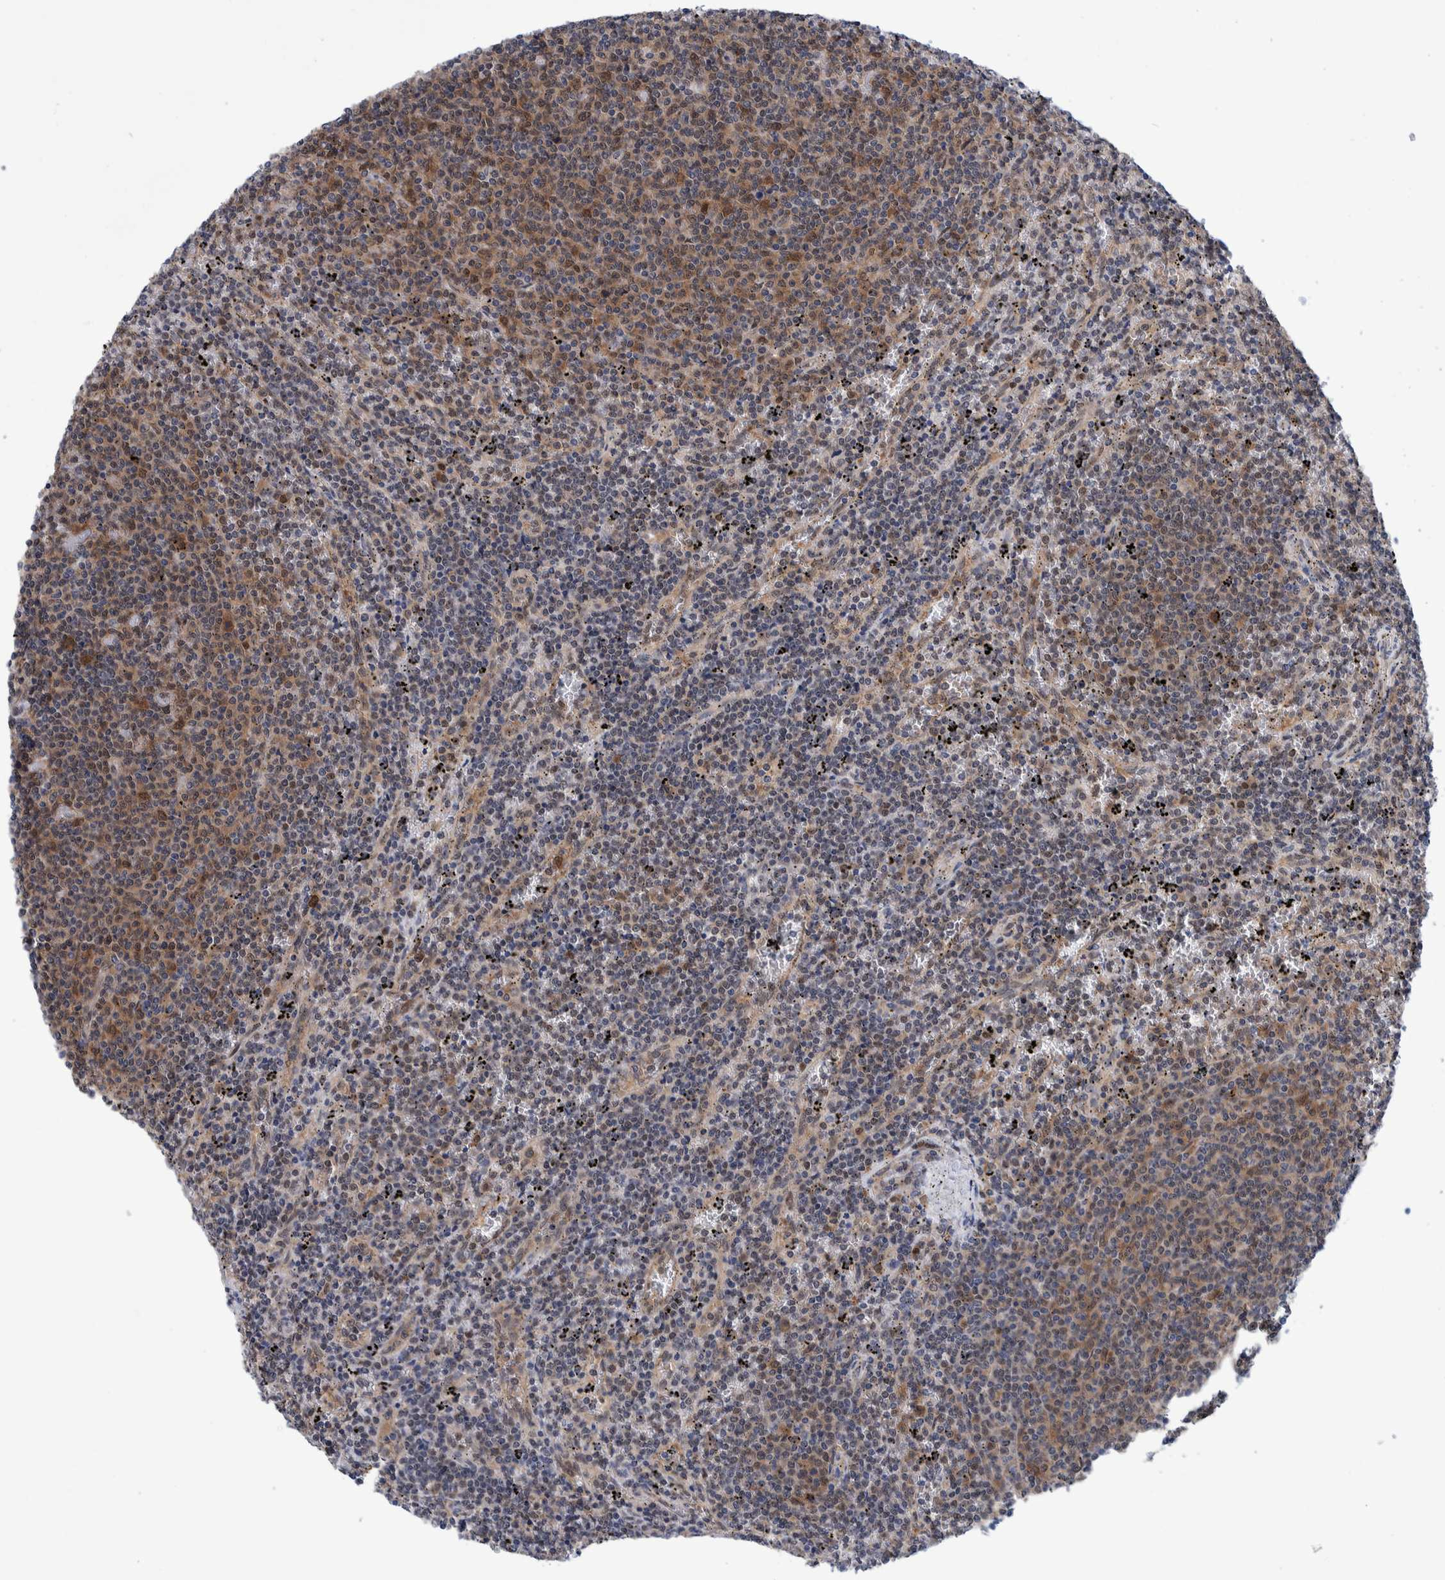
{"staining": {"intensity": "moderate", "quantity": "25%-75%", "location": "cytoplasmic/membranous"}, "tissue": "lymphoma", "cell_type": "Tumor cells", "image_type": "cancer", "snomed": [{"axis": "morphology", "description": "Malignant lymphoma, non-Hodgkin's type, Low grade"}, {"axis": "topography", "description": "Spleen"}], "caption": "Protein analysis of lymphoma tissue displays moderate cytoplasmic/membranous expression in approximately 25%-75% of tumor cells.", "gene": "PFAS", "patient": {"sex": "female", "age": 50}}